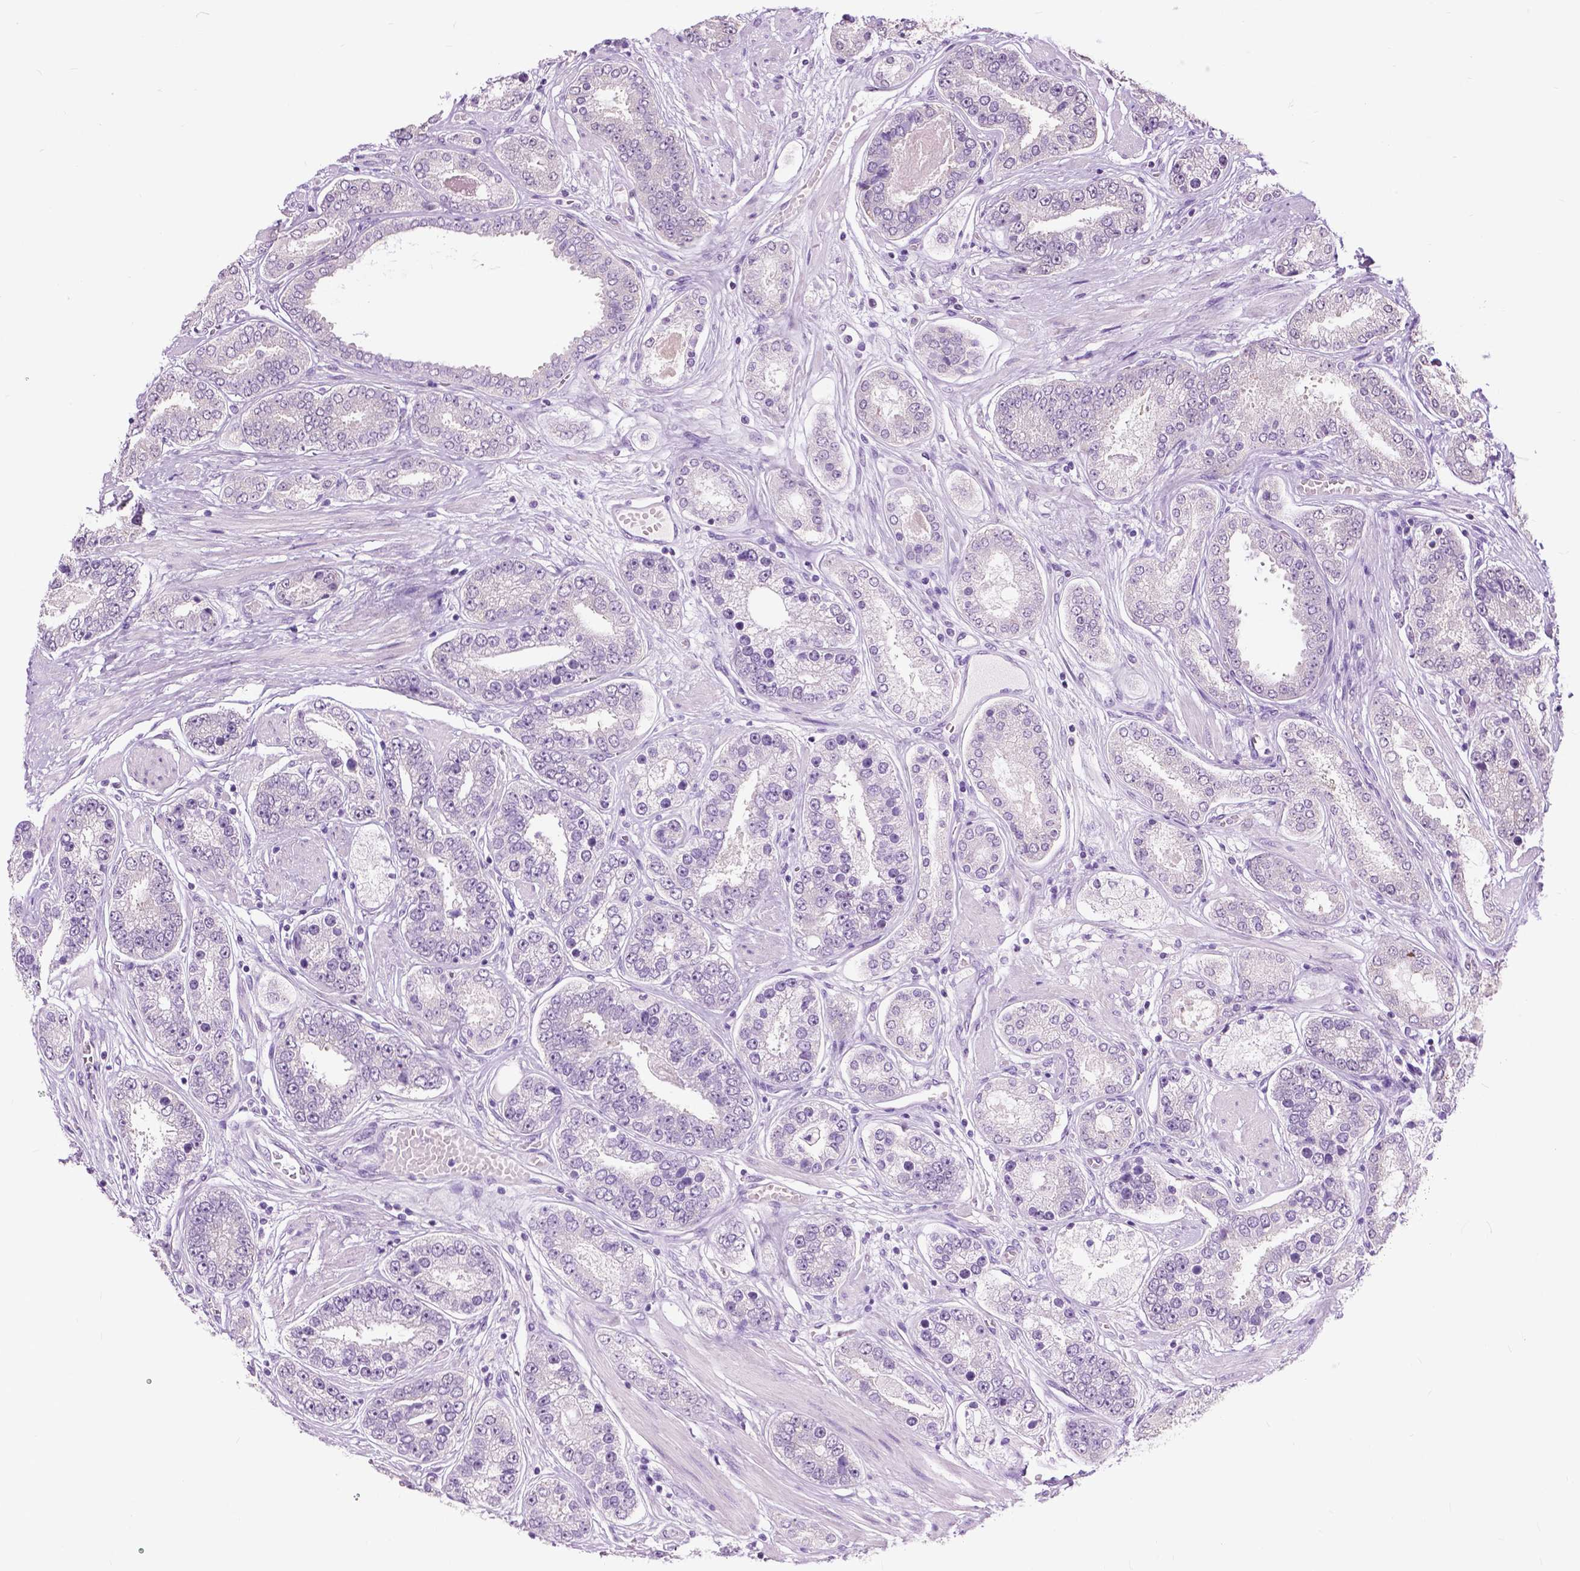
{"staining": {"intensity": "negative", "quantity": "none", "location": "none"}, "tissue": "prostate cancer", "cell_type": "Tumor cells", "image_type": "cancer", "snomed": [{"axis": "morphology", "description": "Adenocarcinoma, High grade"}, {"axis": "topography", "description": "Prostate"}], "caption": "High magnification brightfield microscopy of prostate cancer (adenocarcinoma (high-grade)) stained with DAB (brown) and counterstained with hematoxylin (blue): tumor cells show no significant expression.", "gene": "GPR37L1", "patient": {"sex": "male", "age": 63}}